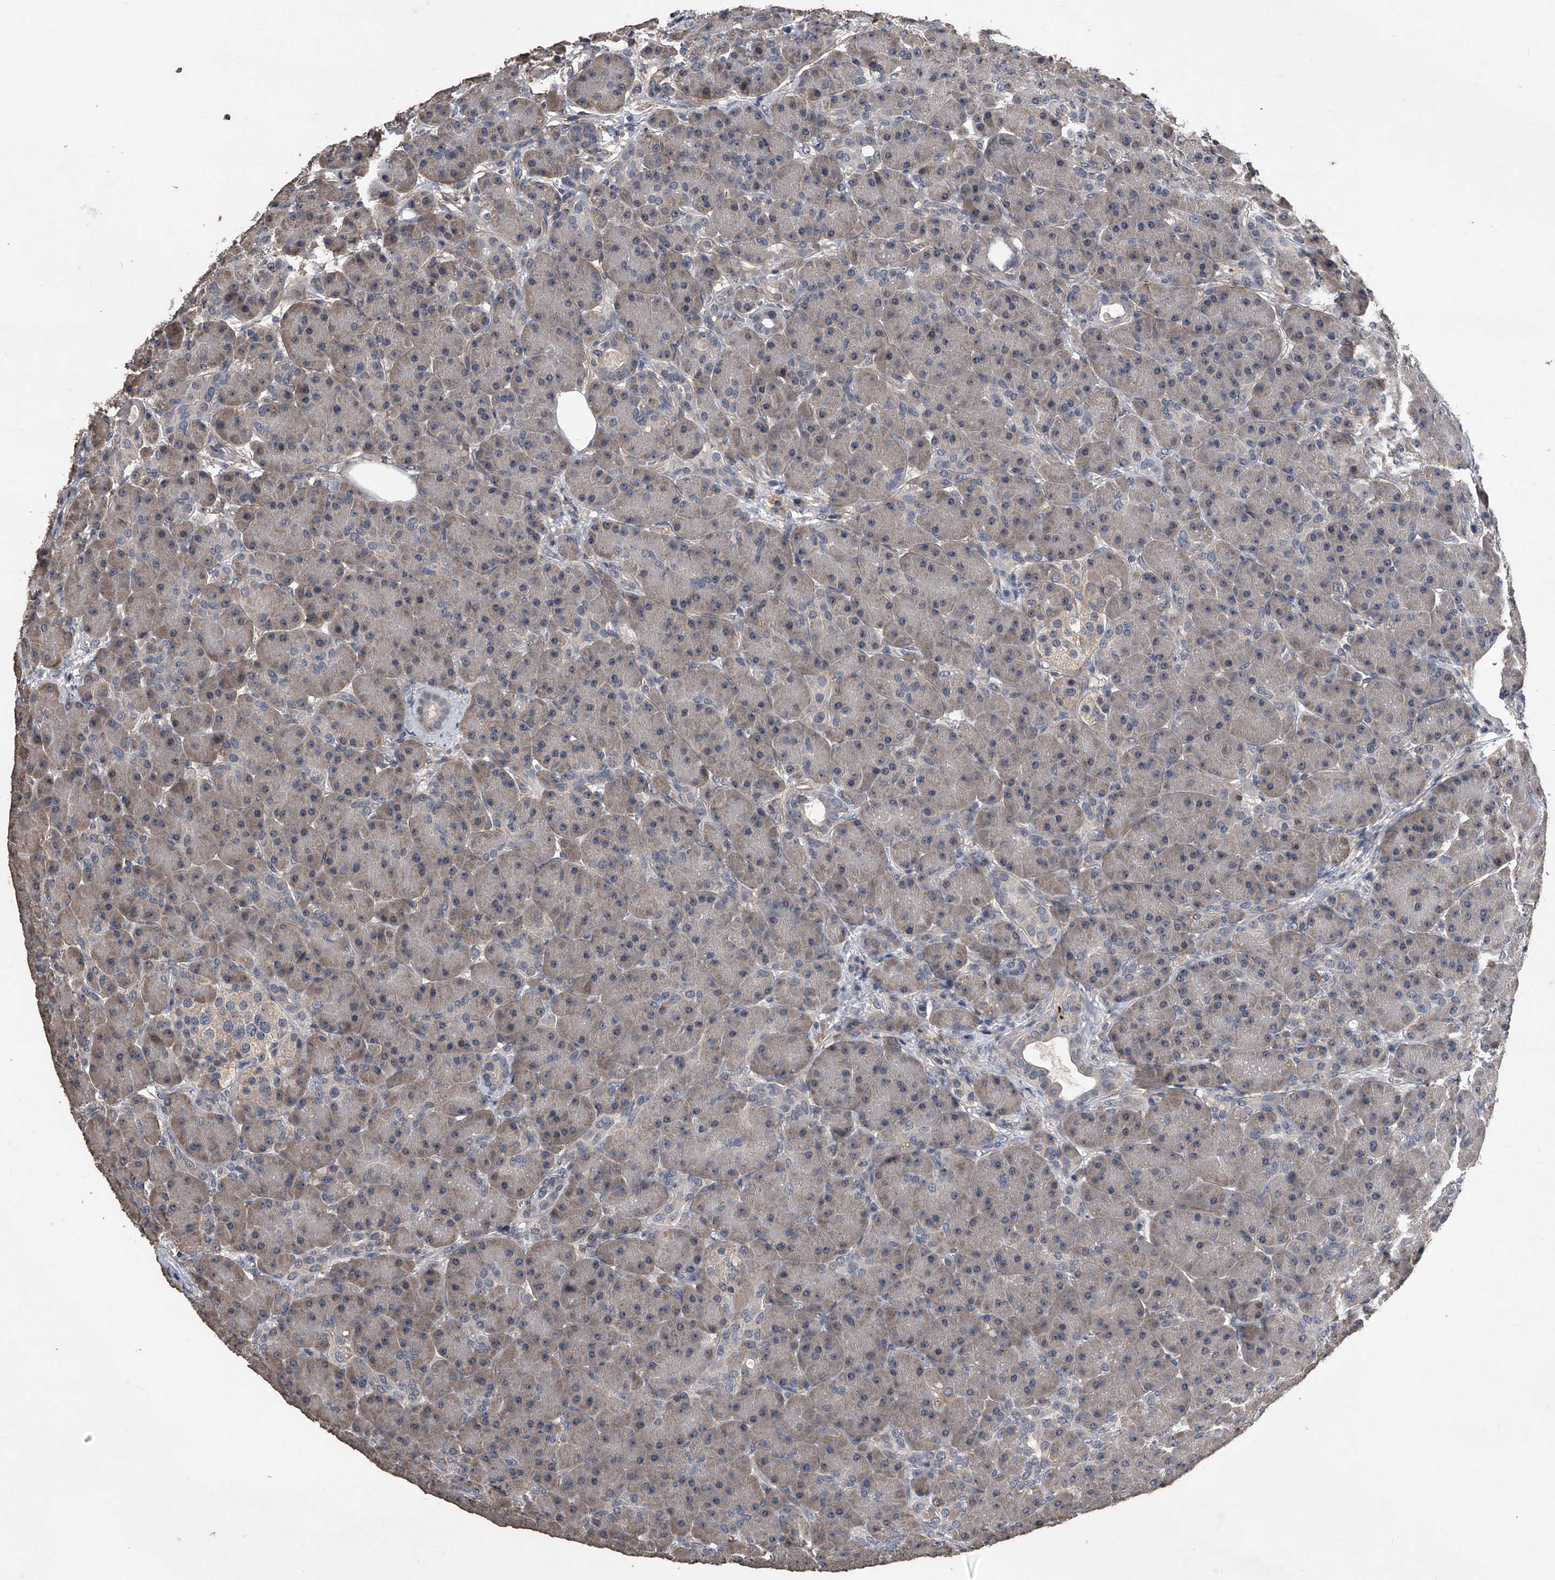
{"staining": {"intensity": "weak", "quantity": "25%-75%", "location": "cytoplasmic/membranous"}, "tissue": "pancreas", "cell_type": "Exocrine glandular cells", "image_type": "normal", "snomed": [{"axis": "morphology", "description": "Normal tissue, NOS"}, {"axis": "topography", "description": "Pancreas"}], "caption": "A low amount of weak cytoplasmic/membranous staining is present in approximately 25%-75% of exocrine glandular cells in benign pancreas.", "gene": "PHACTR1", "patient": {"sex": "male", "age": 63}}